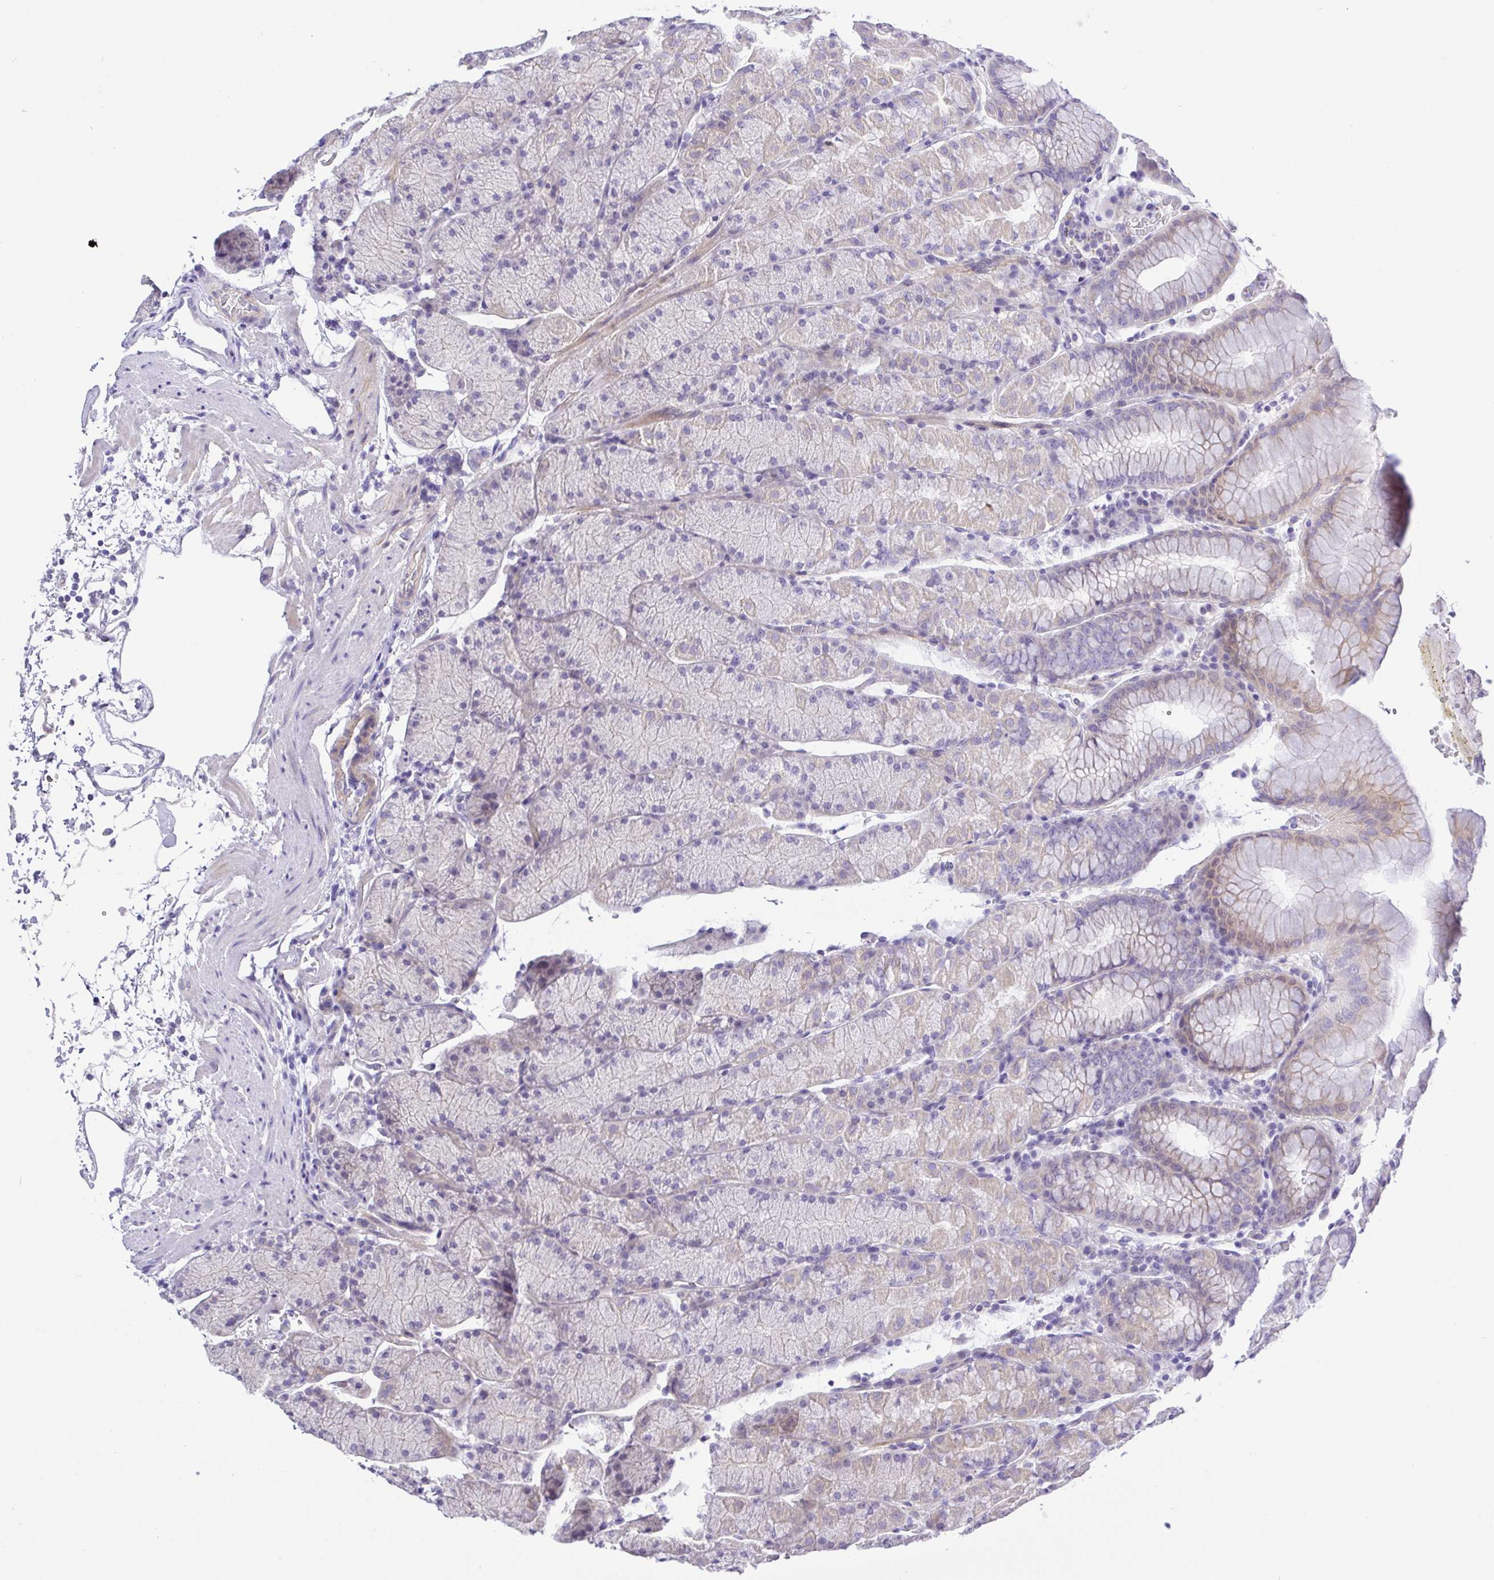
{"staining": {"intensity": "weak", "quantity": "<25%", "location": "cytoplasmic/membranous"}, "tissue": "stomach", "cell_type": "Glandular cells", "image_type": "normal", "snomed": [{"axis": "morphology", "description": "Normal tissue, NOS"}, {"axis": "topography", "description": "Stomach, upper"}, {"axis": "topography", "description": "Stomach"}], "caption": "Glandular cells are negative for protein expression in benign human stomach. Nuclei are stained in blue.", "gene": "GABBR2", "patient": {"sex": "male", "age": 76}}